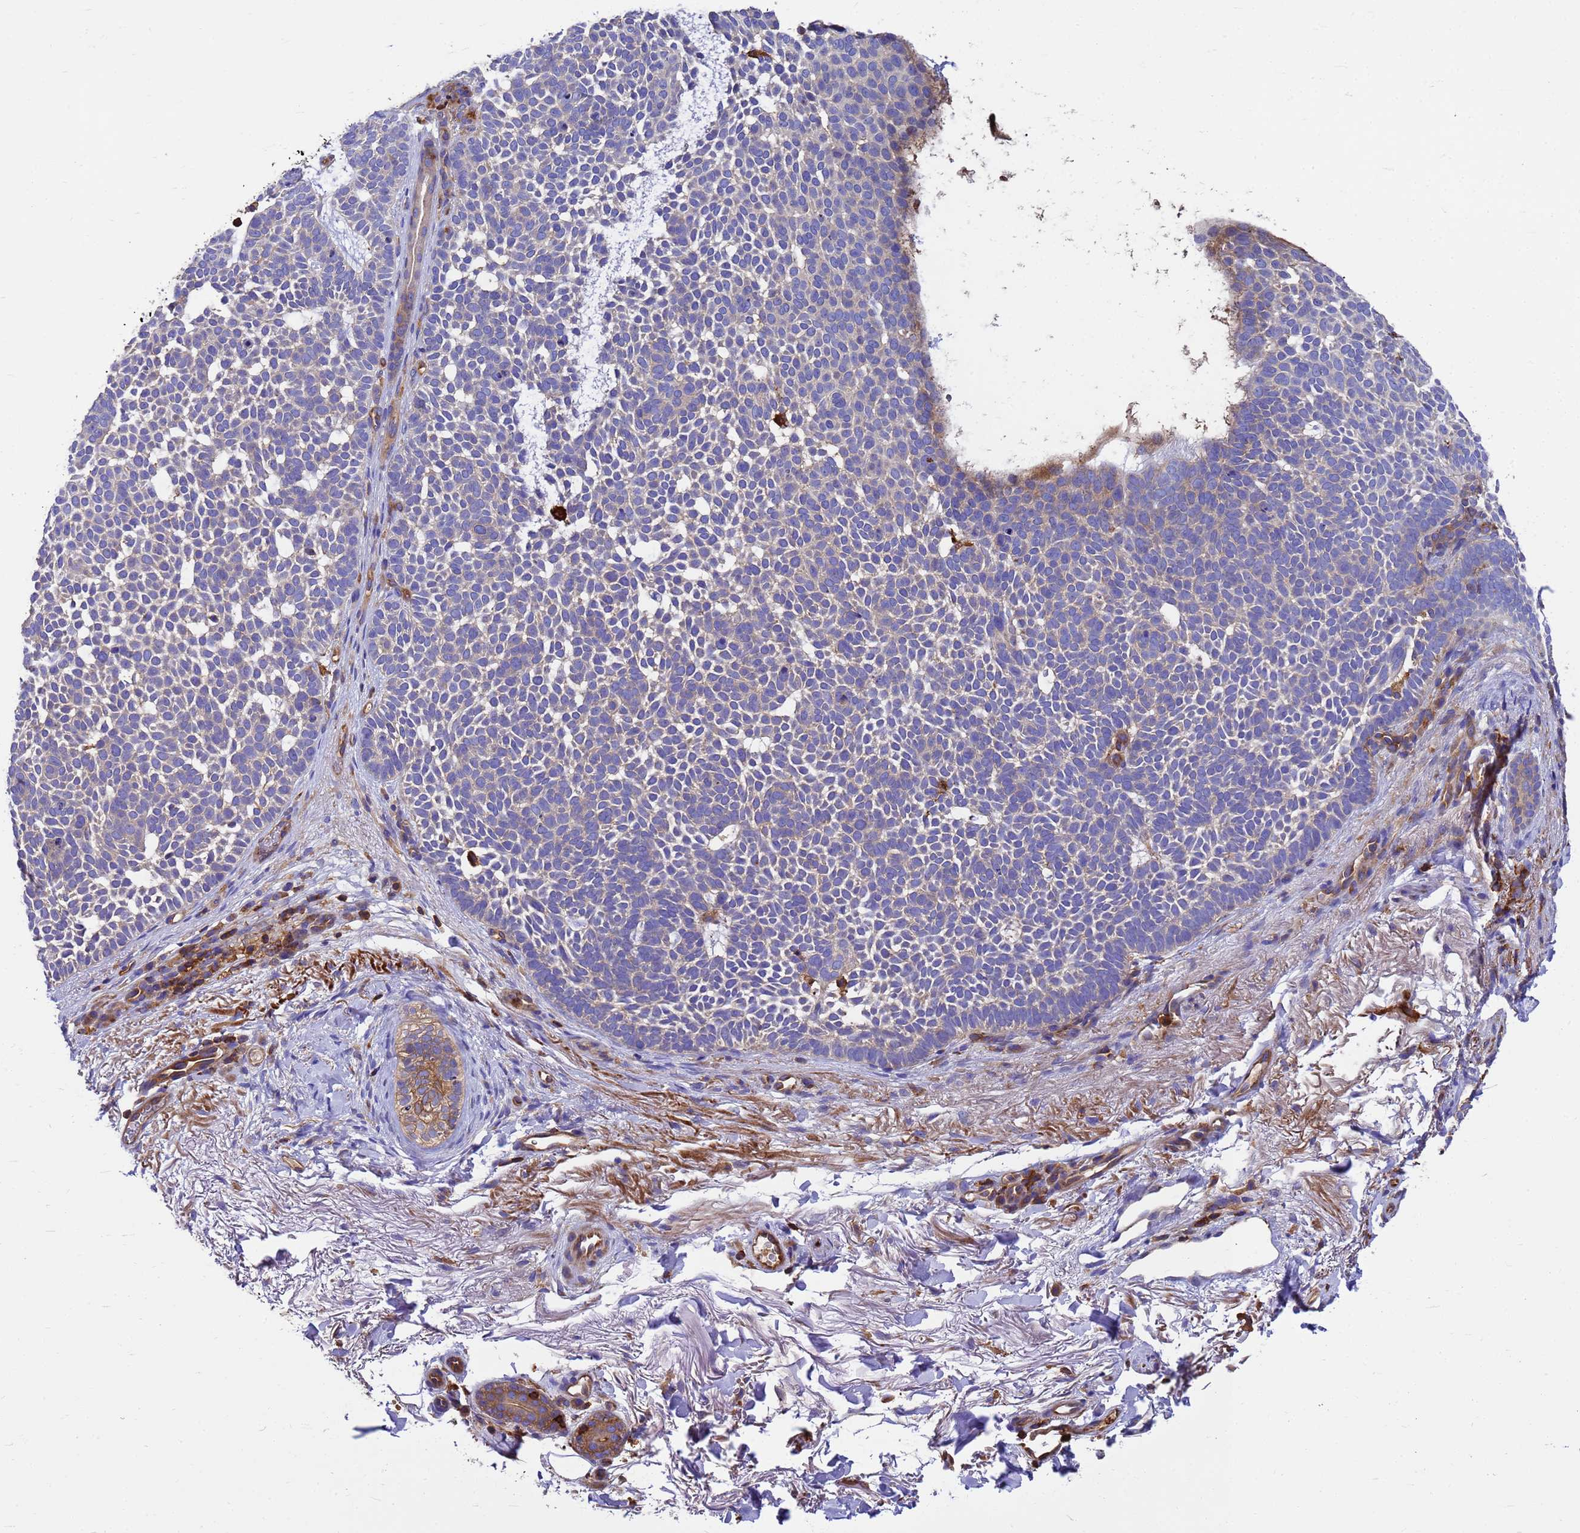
{"staining": {"intensity": "negative", "quantity": "none", "location": "none"}, "tissue": "skin cancer", "cell_type": "Tumor cells", "image_type": "cancer", "snomed": [{"axis": "morphology", "description": "Basal cell carcinoma"}, {"axis": "topography", "description": "Skin"}], "caption": "Immunohistochemistry (IHC) of human skin basal cell carcinoma exhibits no positivity in tumor cells.", "gene": "ZNF235", "patient": {"sex": "female", "age": 77}}